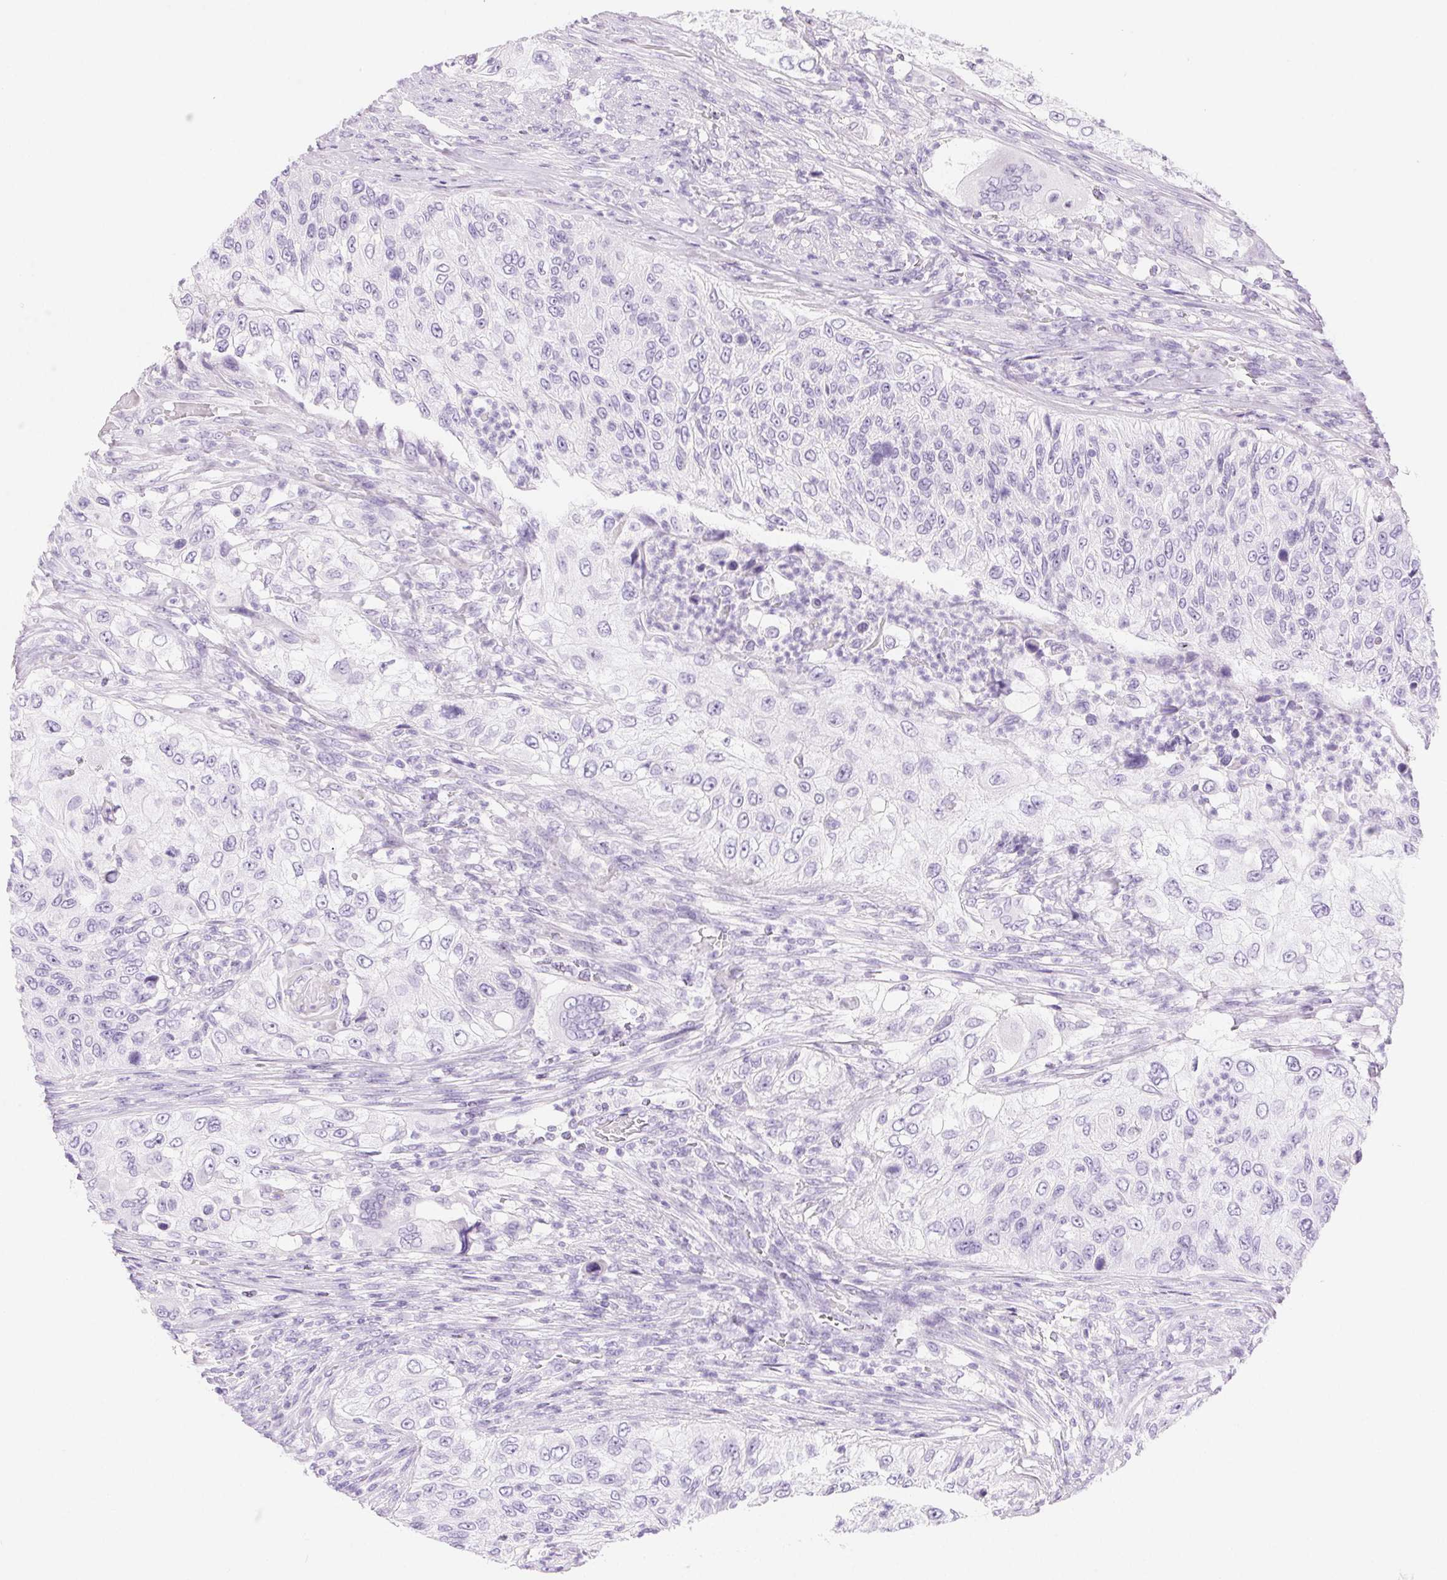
{"staining": {"intensity": "negative", "quantity": "none", "location": "none"}, "tissue": "urothelial cancer", "cell_type": "Tumor cells", "image_type": "cancer", "snomed": [{"axis": "morphology", "description": "Urothelial carcinoma, High grade"}, {"axis": "topography", "description": "Urinary bladder"}], "caption": "Human urothelial carcinoma (high-grade) stained for a protein using IHC shows no expression in tumor cells.", "gene": "CLDN16", "patient": {"sex": "female", "age": 60}}